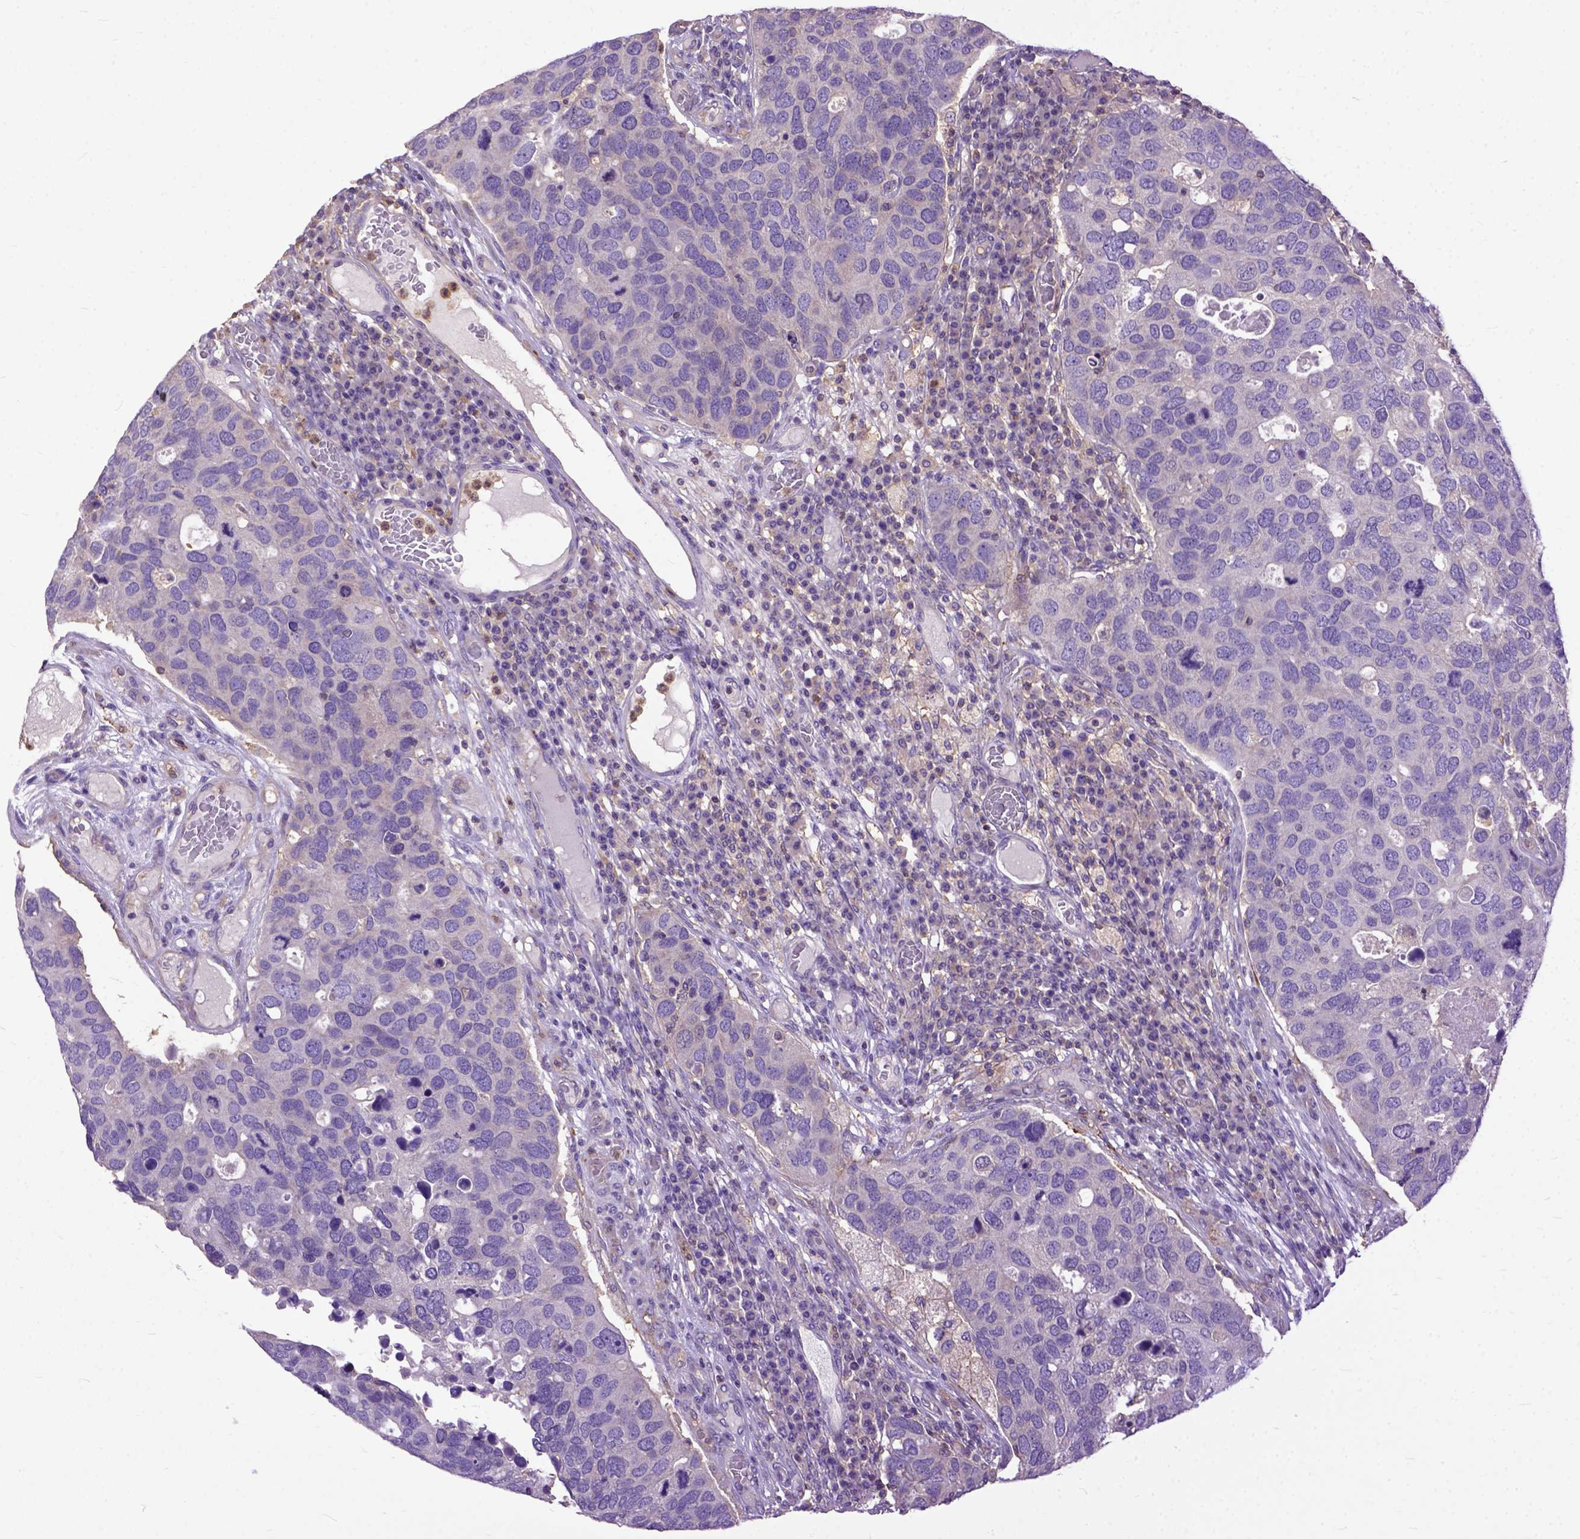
{"staining": {"intensity": "weak", "quantity": "<25%", "location": "cytoplasmic/membranous"}, "tissue": "breast cancer", "cell_type": "Tumor cells", "image_type": "cancer", "snomed": [{"axis": "morphology", "description": "Duct carcinoma"}, {"axis": "topography", "description": "Breast"}], "caption": "The image reveals no staining of tumor cells in infiltrating ductal carcinoma (breast).", "gene": "NAMPT", "patient": {"sex": "female", "age": 83}}